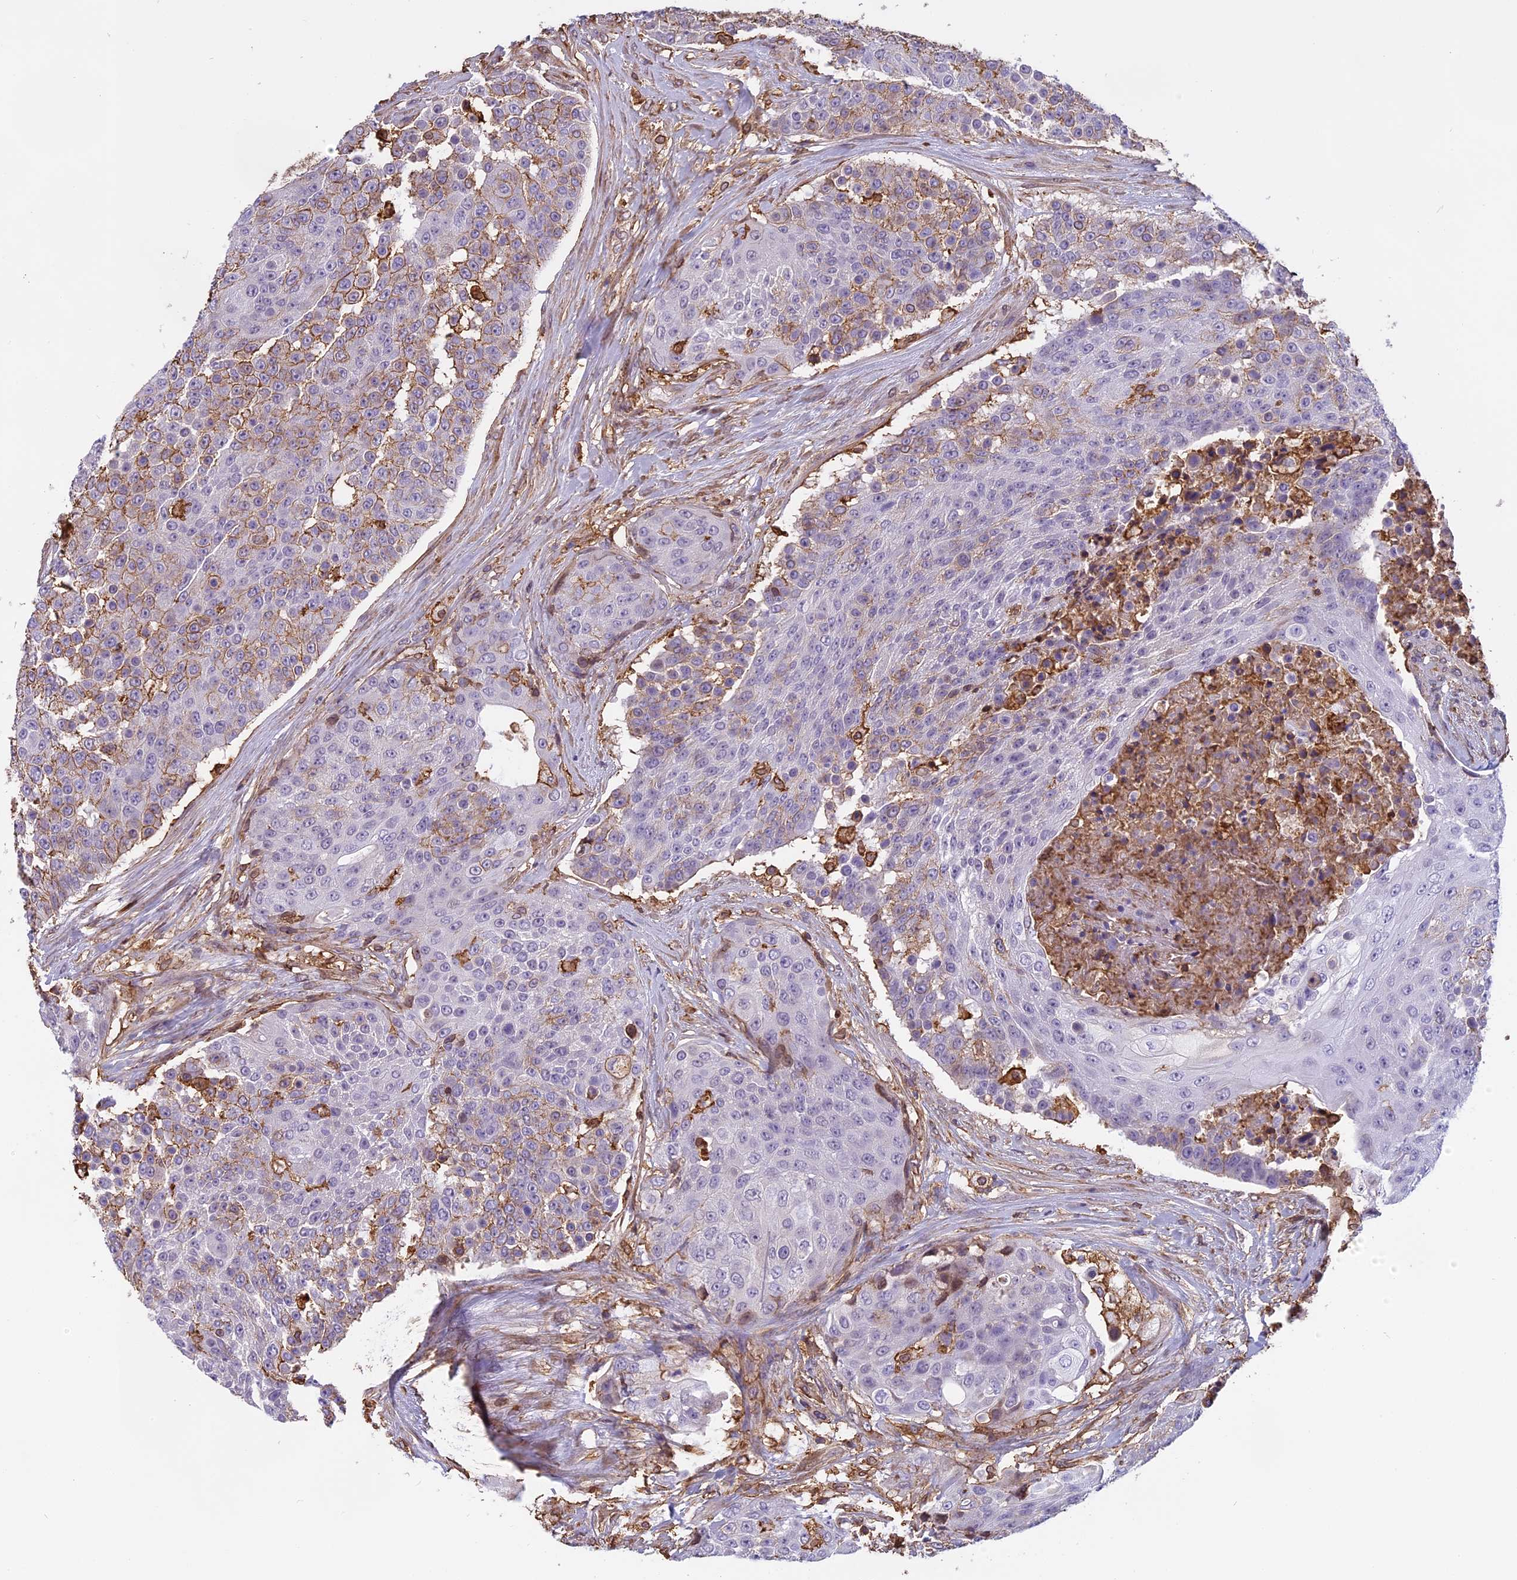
{"staining": {"intensity": "moderate", "quantity": "<25%", "location": "cytoplasmic/membranous"}, "tissue": "urothelial cancer", "cell_type": "Tumor cells", "image_type": "cancer", "snomed": [{"axis": "morphology", "description": "Urothelial carcinoma, High grade"}, {"axis": "topography", "description": "Urinary bladder"}], "caption": "Protein staining reveals moderate cytoplasmic/membranous expression in approximately <25% of tumor cells in urothelial cancer.", "gene": "TMEM255B", "patient": {"sex": "female", "age": 63}}